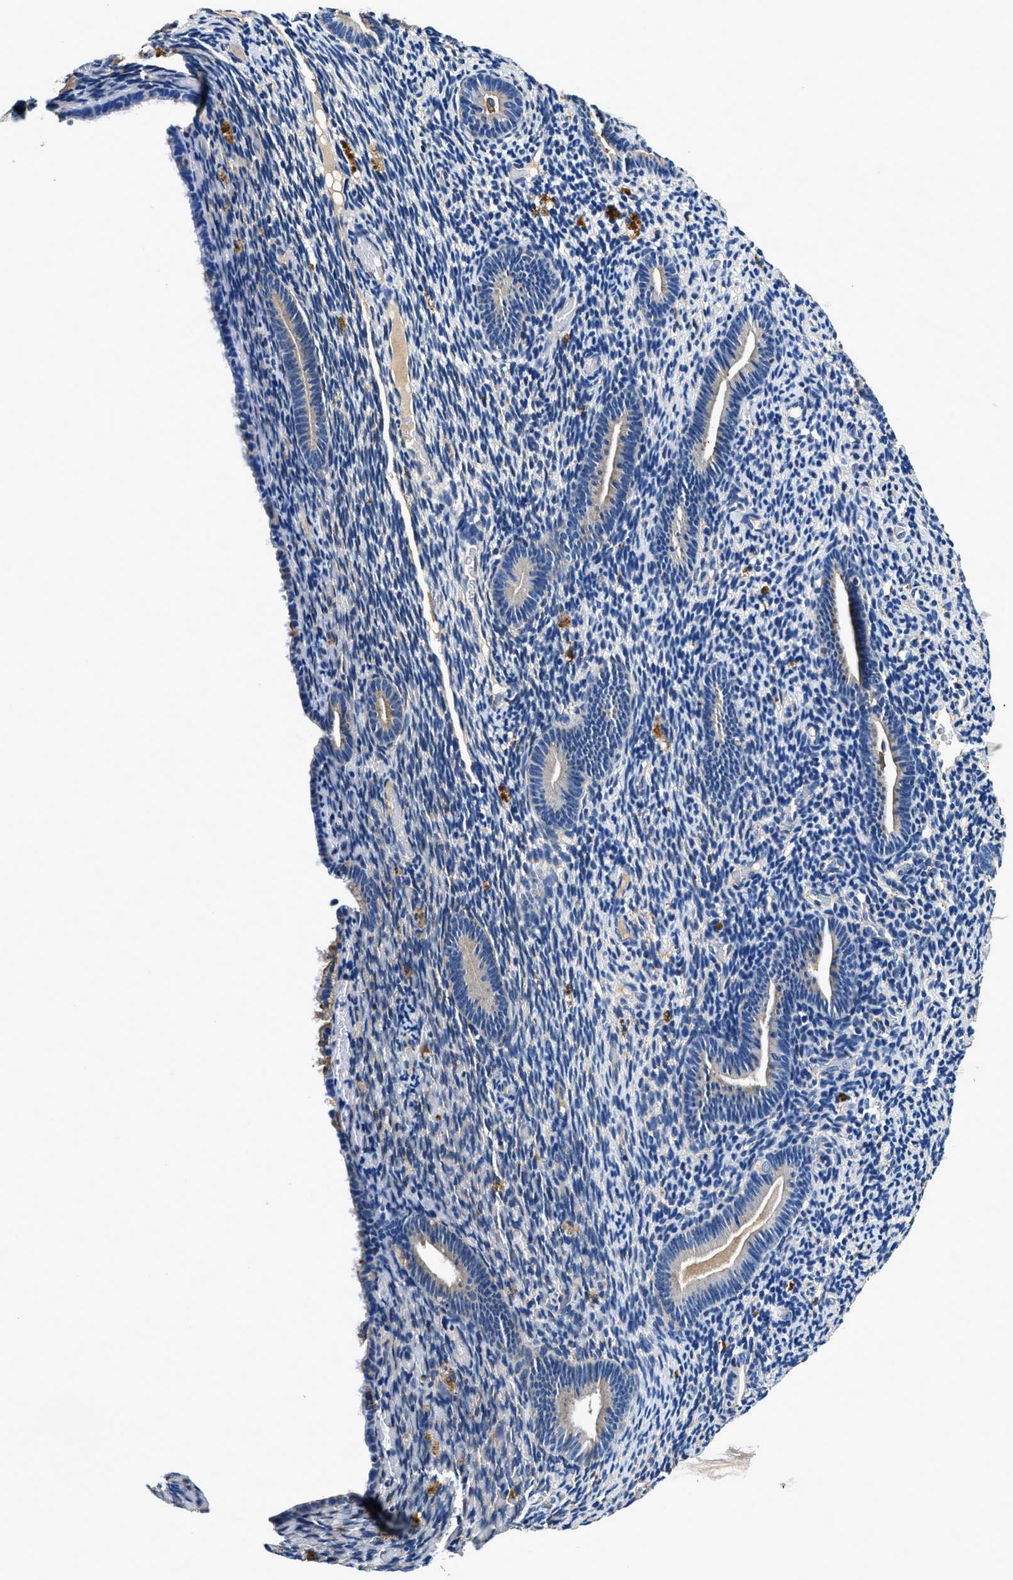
{"staining": {"intensity": "negative", "quantity": "none", "location": "none"}, "tissue": "endometrium", "cell_type": "Cells in endometrial stroma", "image_type": "normal", "snomed": [{"axis": "morphology", "description": "Normal tissue, NOS"}, {"axis": "topography", "description": "Endometrium"}], "caption": "This micrograph is of unremarkable endometrium stained with immunohistochemistry (IHC) to label a protein in brown with the nuclei are counter-stained blue. There is no expression in cells in endometrial stroma. Brightfield microscopy of IHC stained with DAB (3,3'-diaminobenzidine) (brown) and hematoxylin (blue), captured at high magnification.", "gene": "ZFAND3", "patient": {"sex": "female", "age": 51}}